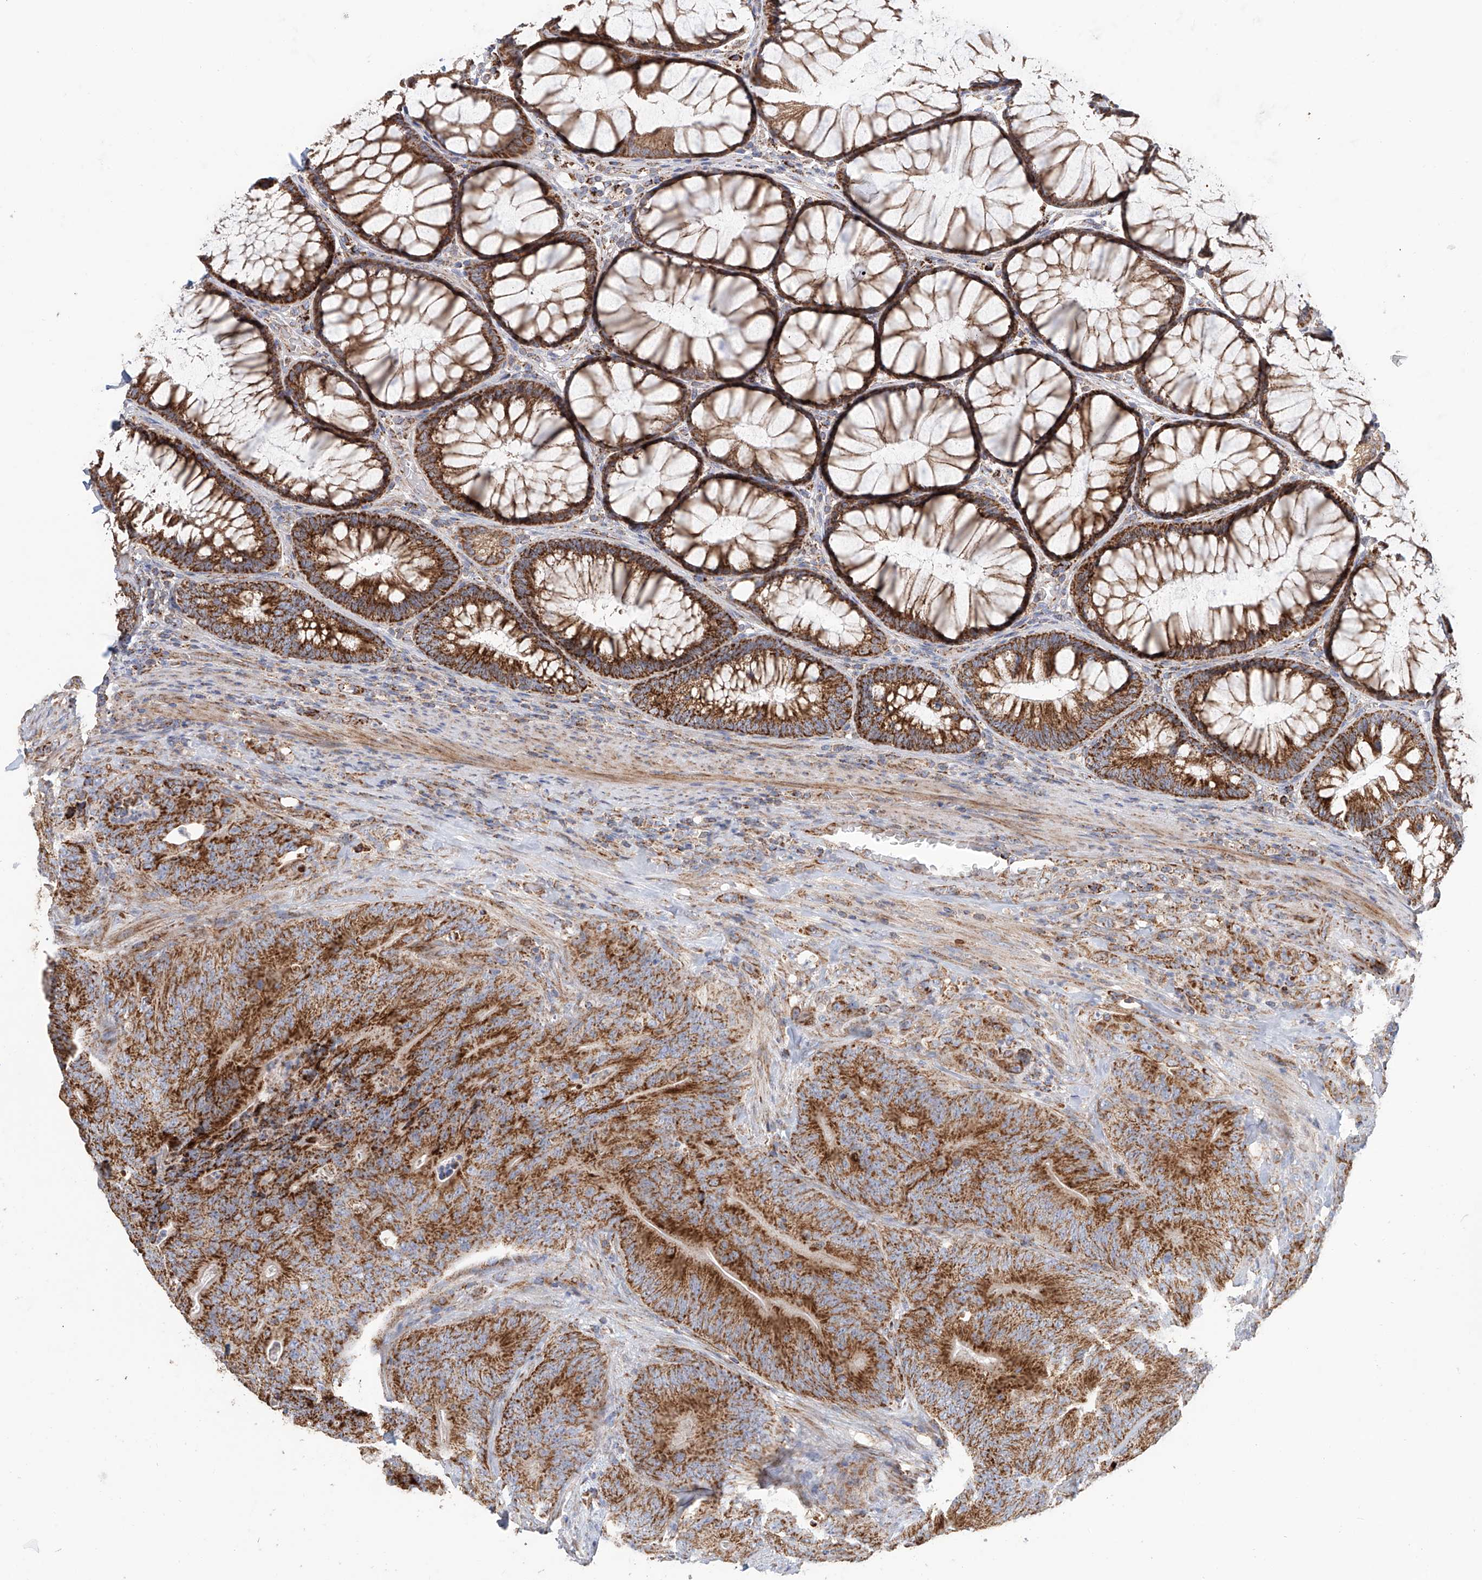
{"staining": {"intensity": "moderate", "quantity": ">75%", "location": "cytoplasmic/membranous"}, "tissue": "colorectal cancer", "cell_type": "Tumor cells", "image_type": "cancer", "snomed": [{"axis": "morphology", "description": "Normal tissue, NOS"}, {"axis": "topography", "description": "Colon"}], "caption": "Immunohistochemistry (DAB (3,3'-diaminobenzidine)) staining of colorectal cancer reveals moderate cytoplasmic/membranous protein staining in about >75% of tumor cells.", "gene": "MCL1", "patient": {"sex": "female", "age": 82}}